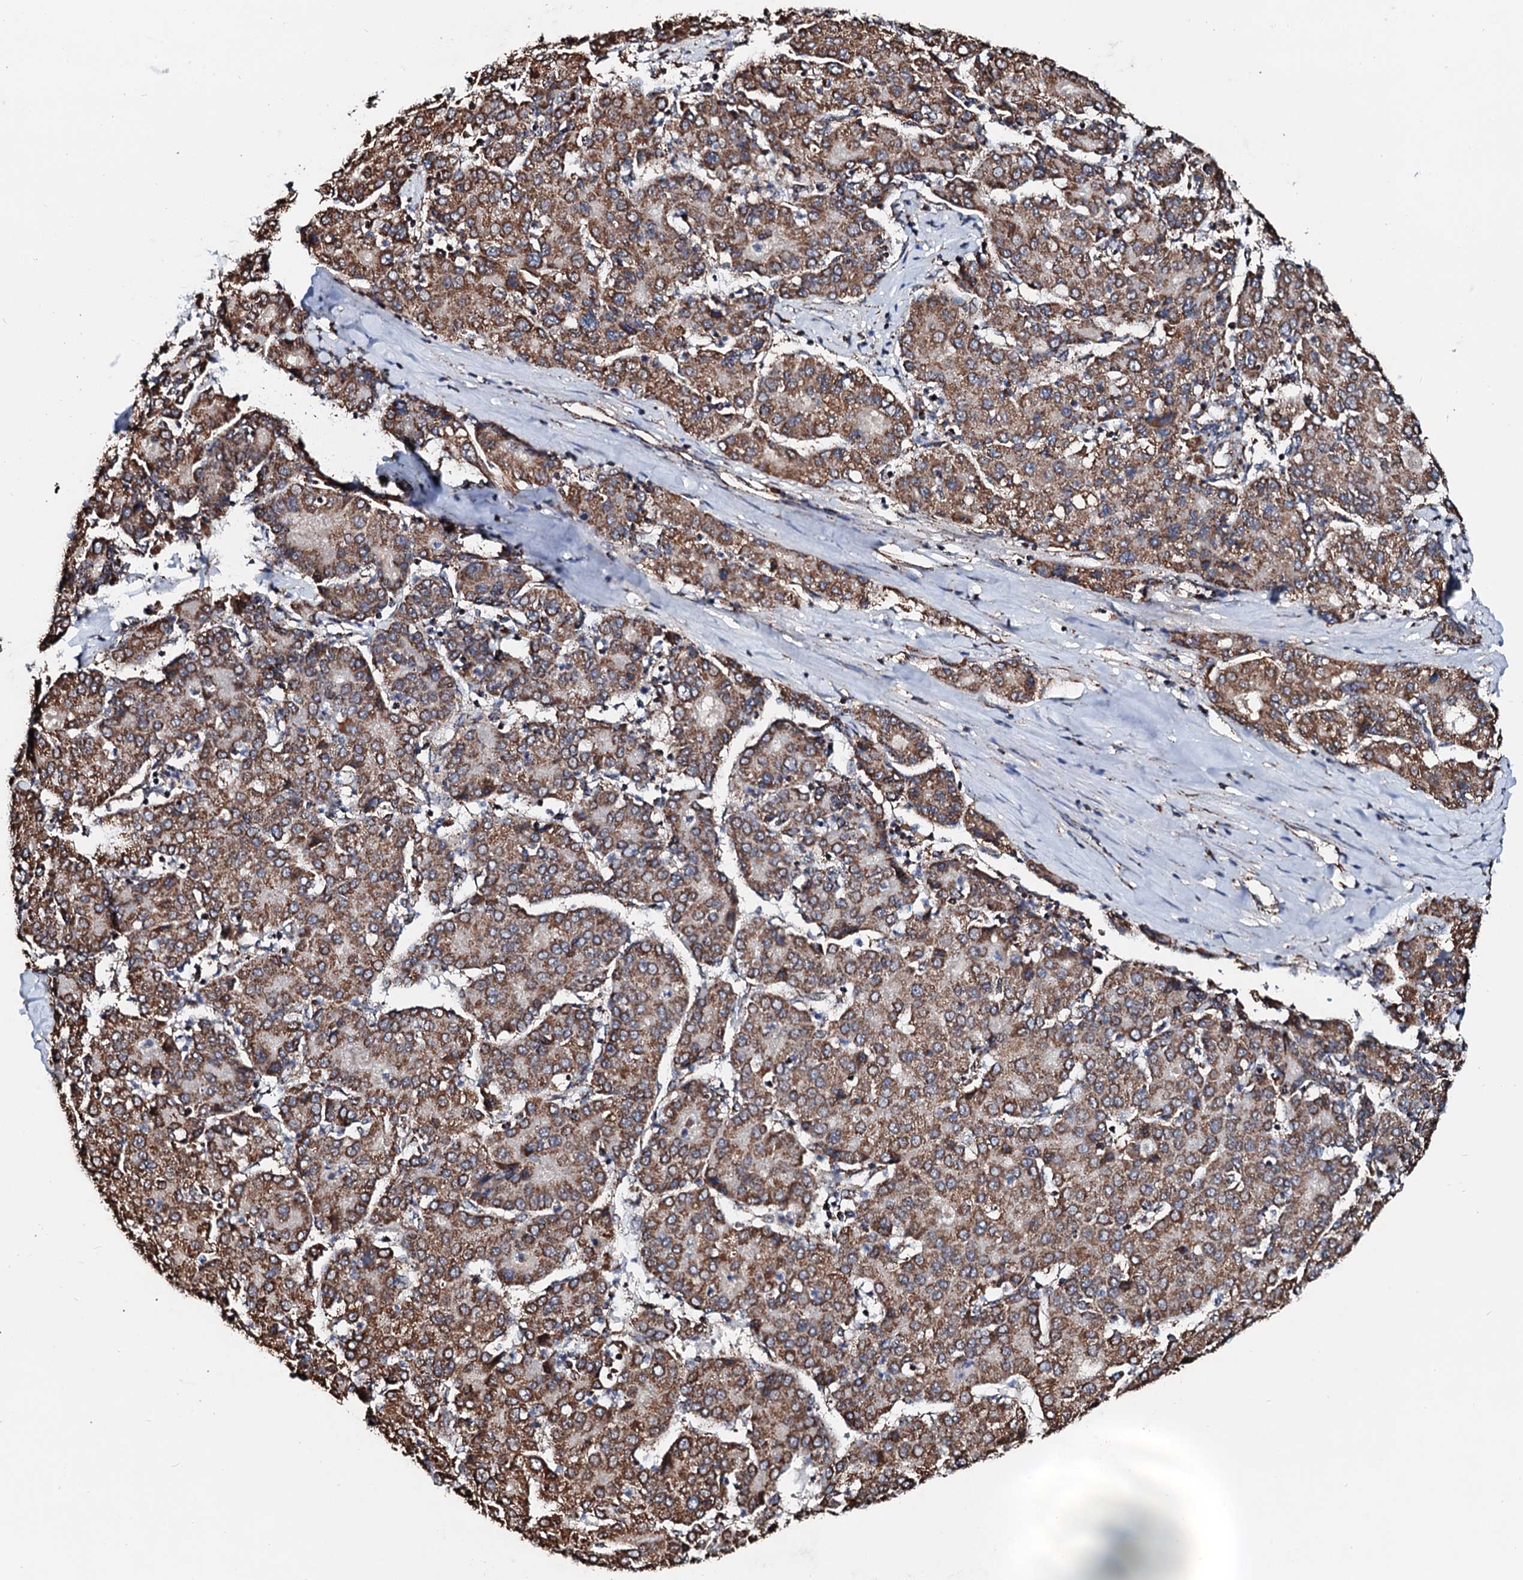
{"staining": {"intensity": "moderate", "quantity": ">75%", "location": "cytoplasmic/membranous"}, "tissue": "liver cancer", "cell_type": "Tumor cells", "image_type": "cancer", "snomed": [{"axis": "morphology", "description": "Carcinoma, Hepatocellular, NOS"}, {"axis": "topography", "description": "Liver"}], "caption": "A brown stain highlights moderate cytoplasmic/membranous positivity of a protein in human liver cancer tumor cells.", "gene": "SECISBP2L", "patient": {"sex": "male", "age": 65}}